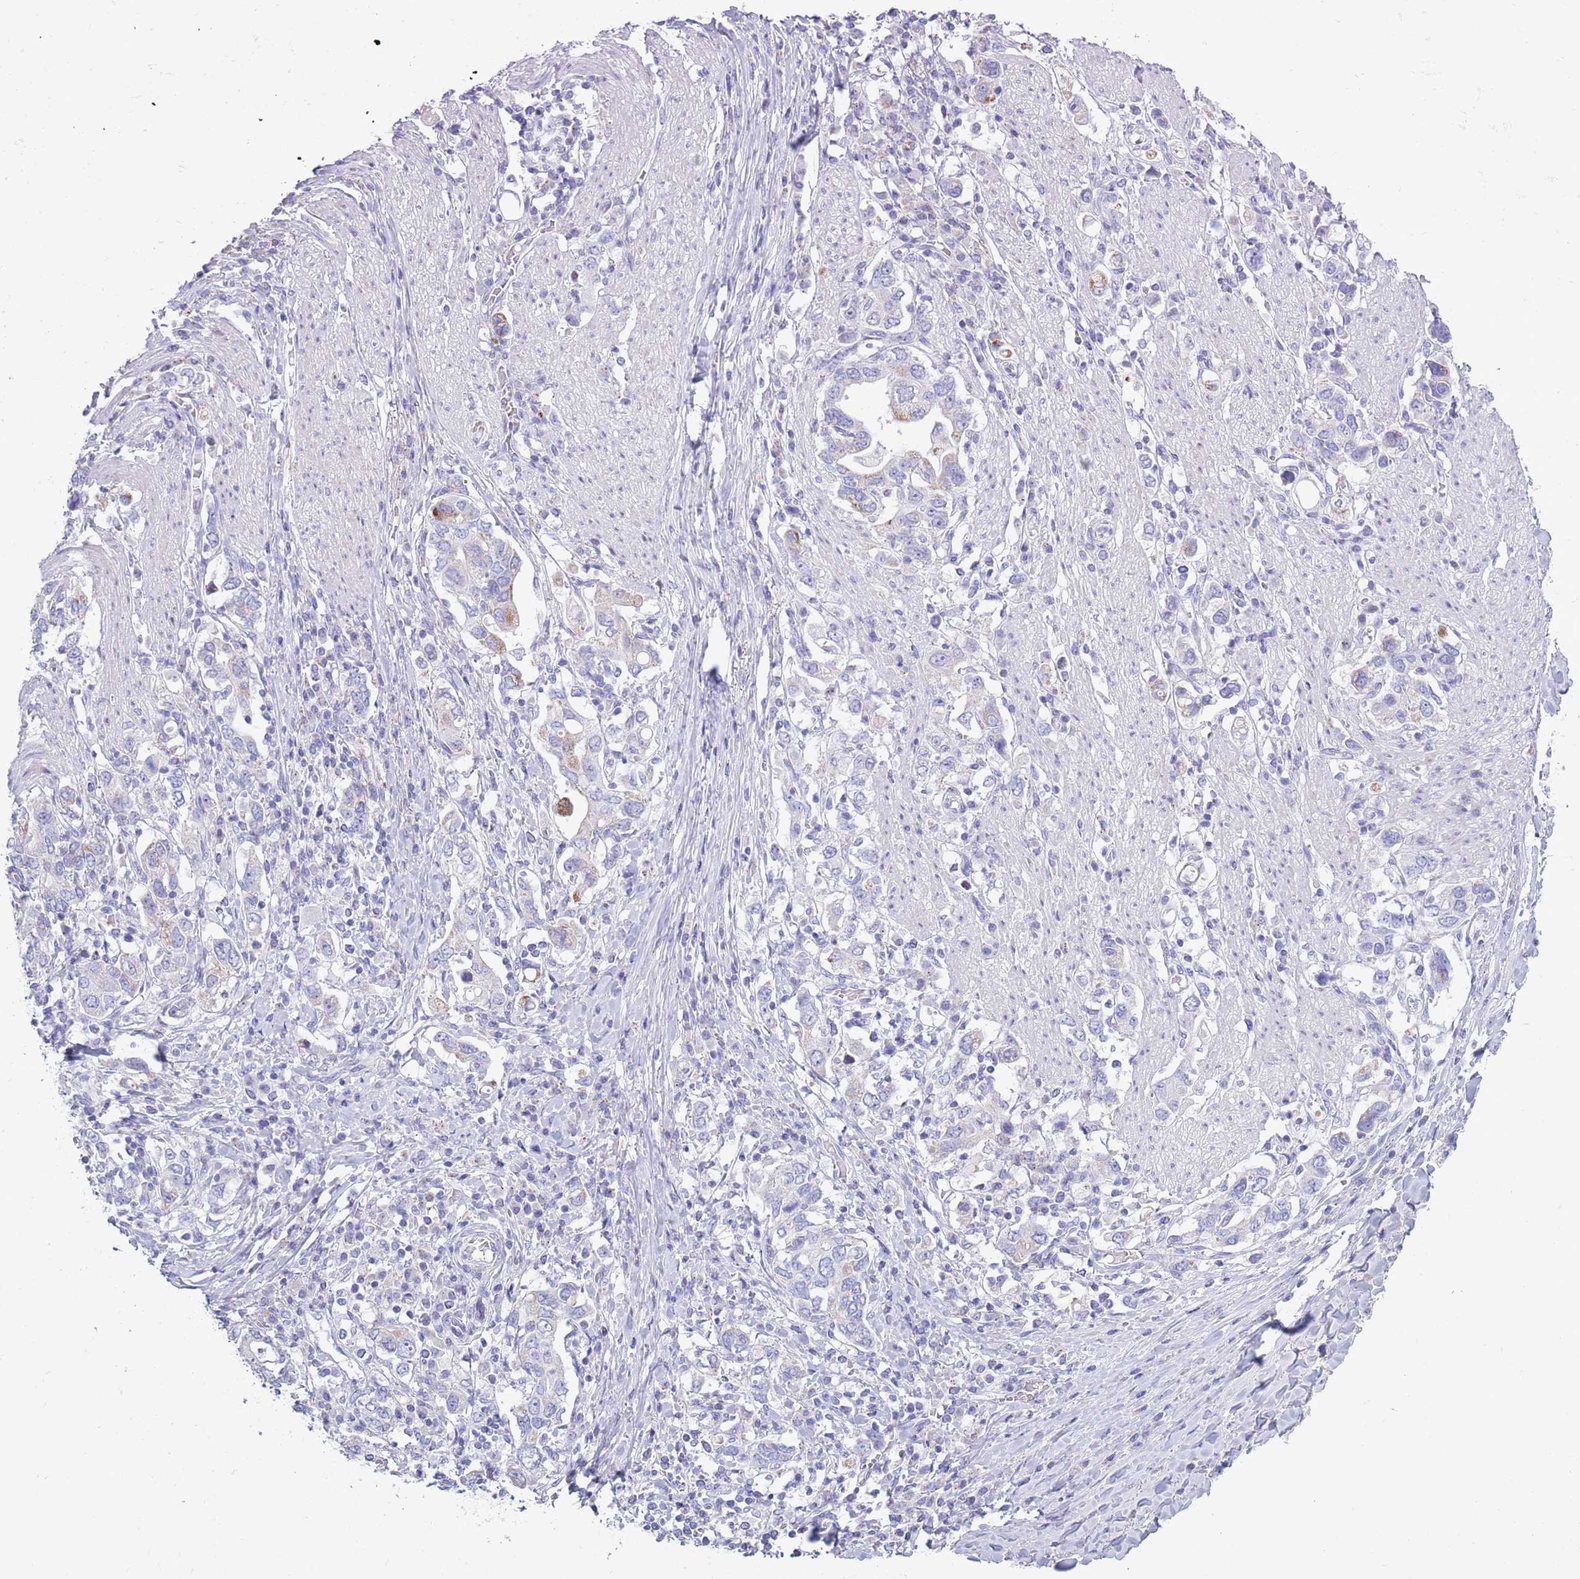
{"staining": {"intensity": "weak", "quantity": "<25%", "location": "cytoplasmic/membranous"}, "tissue": "stomach cancer", "cell_type": "Tumor cells", "image_type": "cancer", "snomed": [{"axis": "morphology", "description": "Adenocarcinoma, NOS"}, {"axis": "topography", "description": "Stomach, upper"}, {"axis": "topography", "description": "Stomach"}], "caption": "IHC of human stomach cancer (adenocarcinoma) shows no expression in tumor cells. (Immunohistochemistry (ihc), brightfield microscopy, high magnification).", "gene": "MOCOS", "patient": {"sex": "male", "age": 62}}